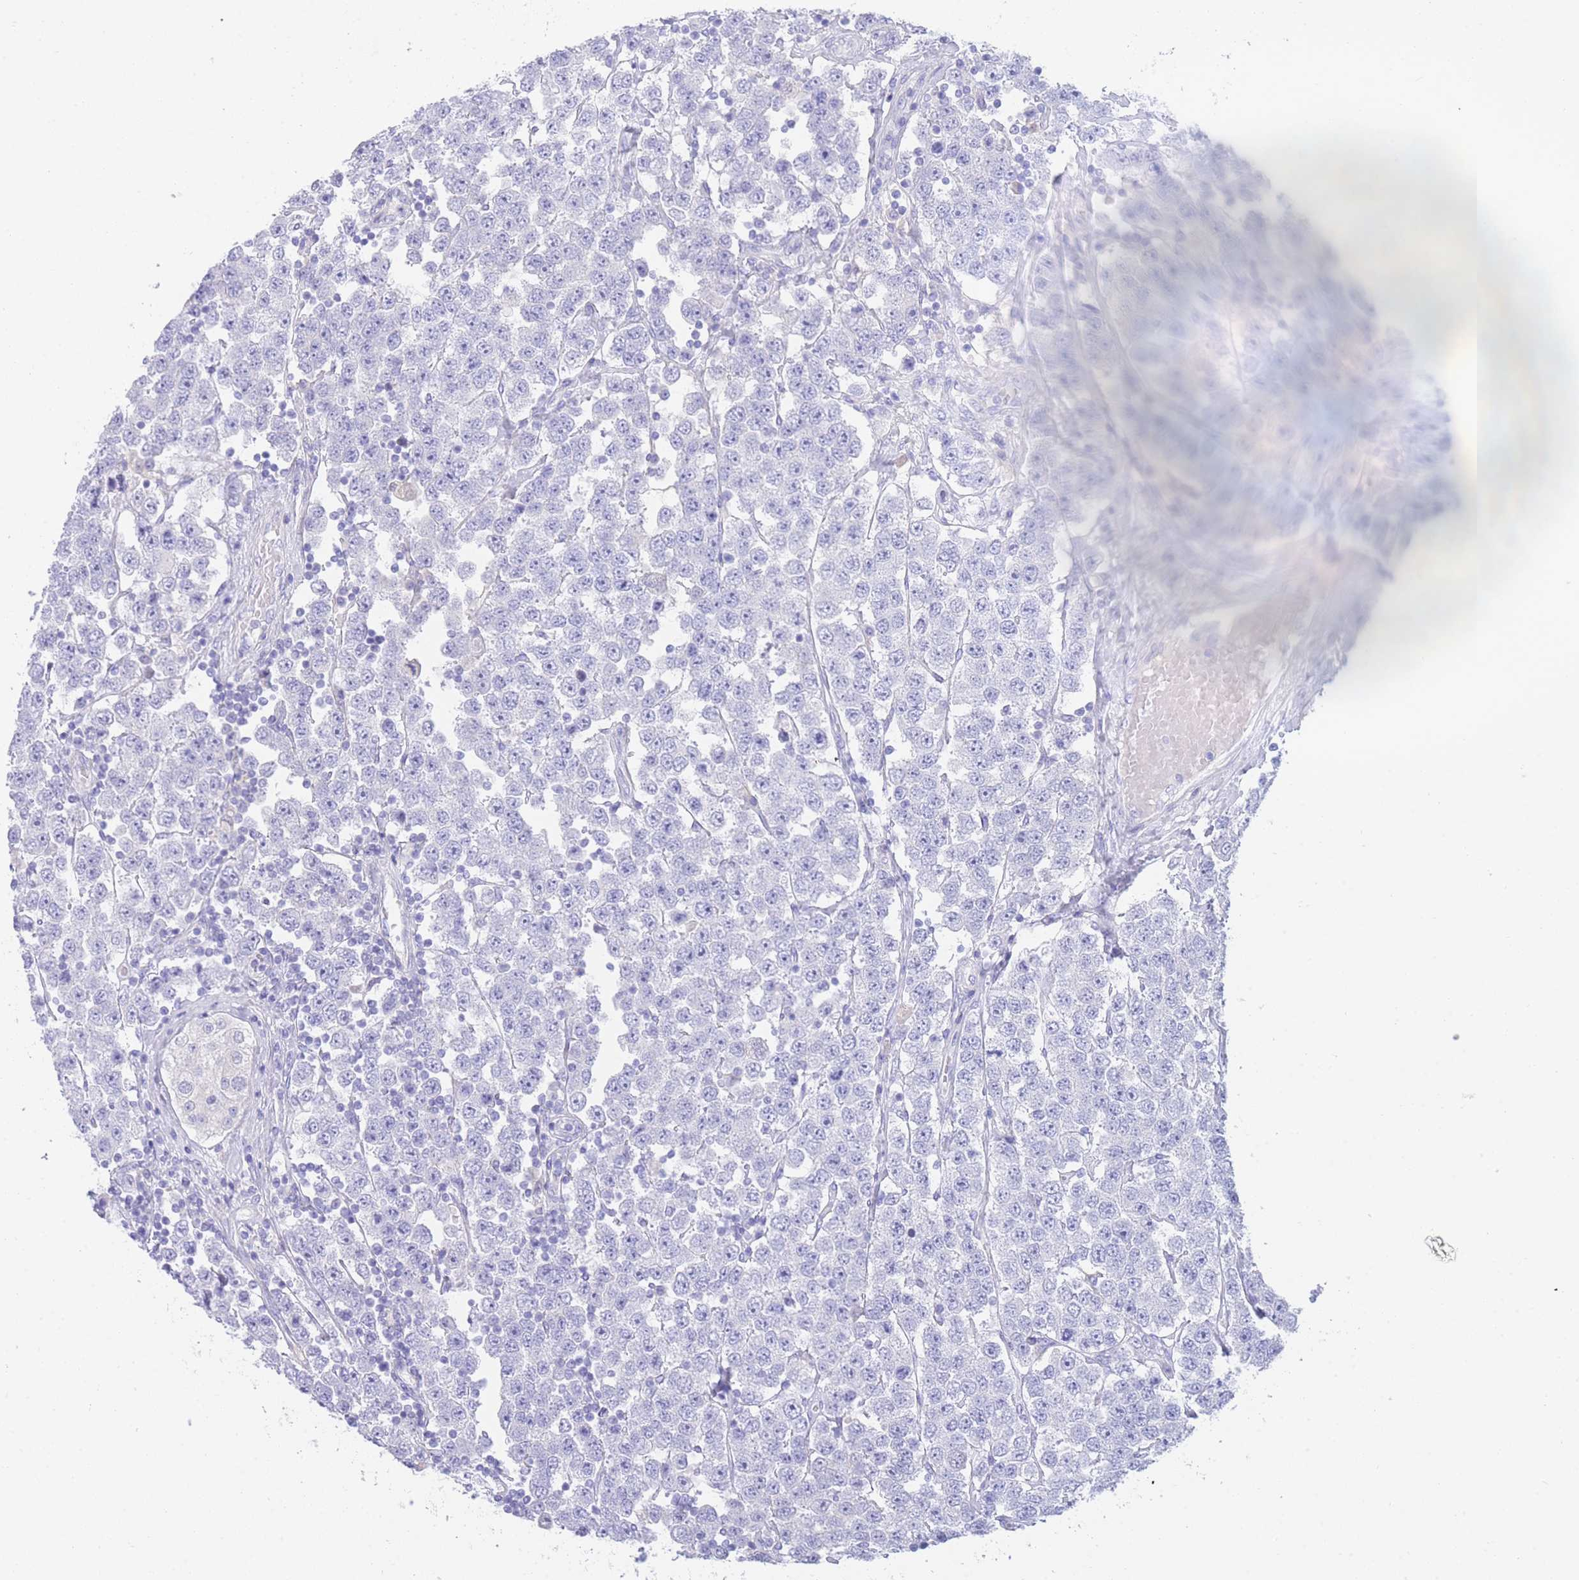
{"staining": {"intensity": "negative", "quantity": "none", "location": "none"}, "tissue": "testis cancer", "cell_type": "Tumor cells", "image_type": "cancer", "snomed": [{"axis": "morphology", "description": "Seminoma, NOS"}, {"axis": "topography", "description": "Testis"}], "caption": "There is no significant staining in tumor cells of seminoma (testis).", "gene": "LRRC37A", "patient": {"sex": "male", "age": 28}}